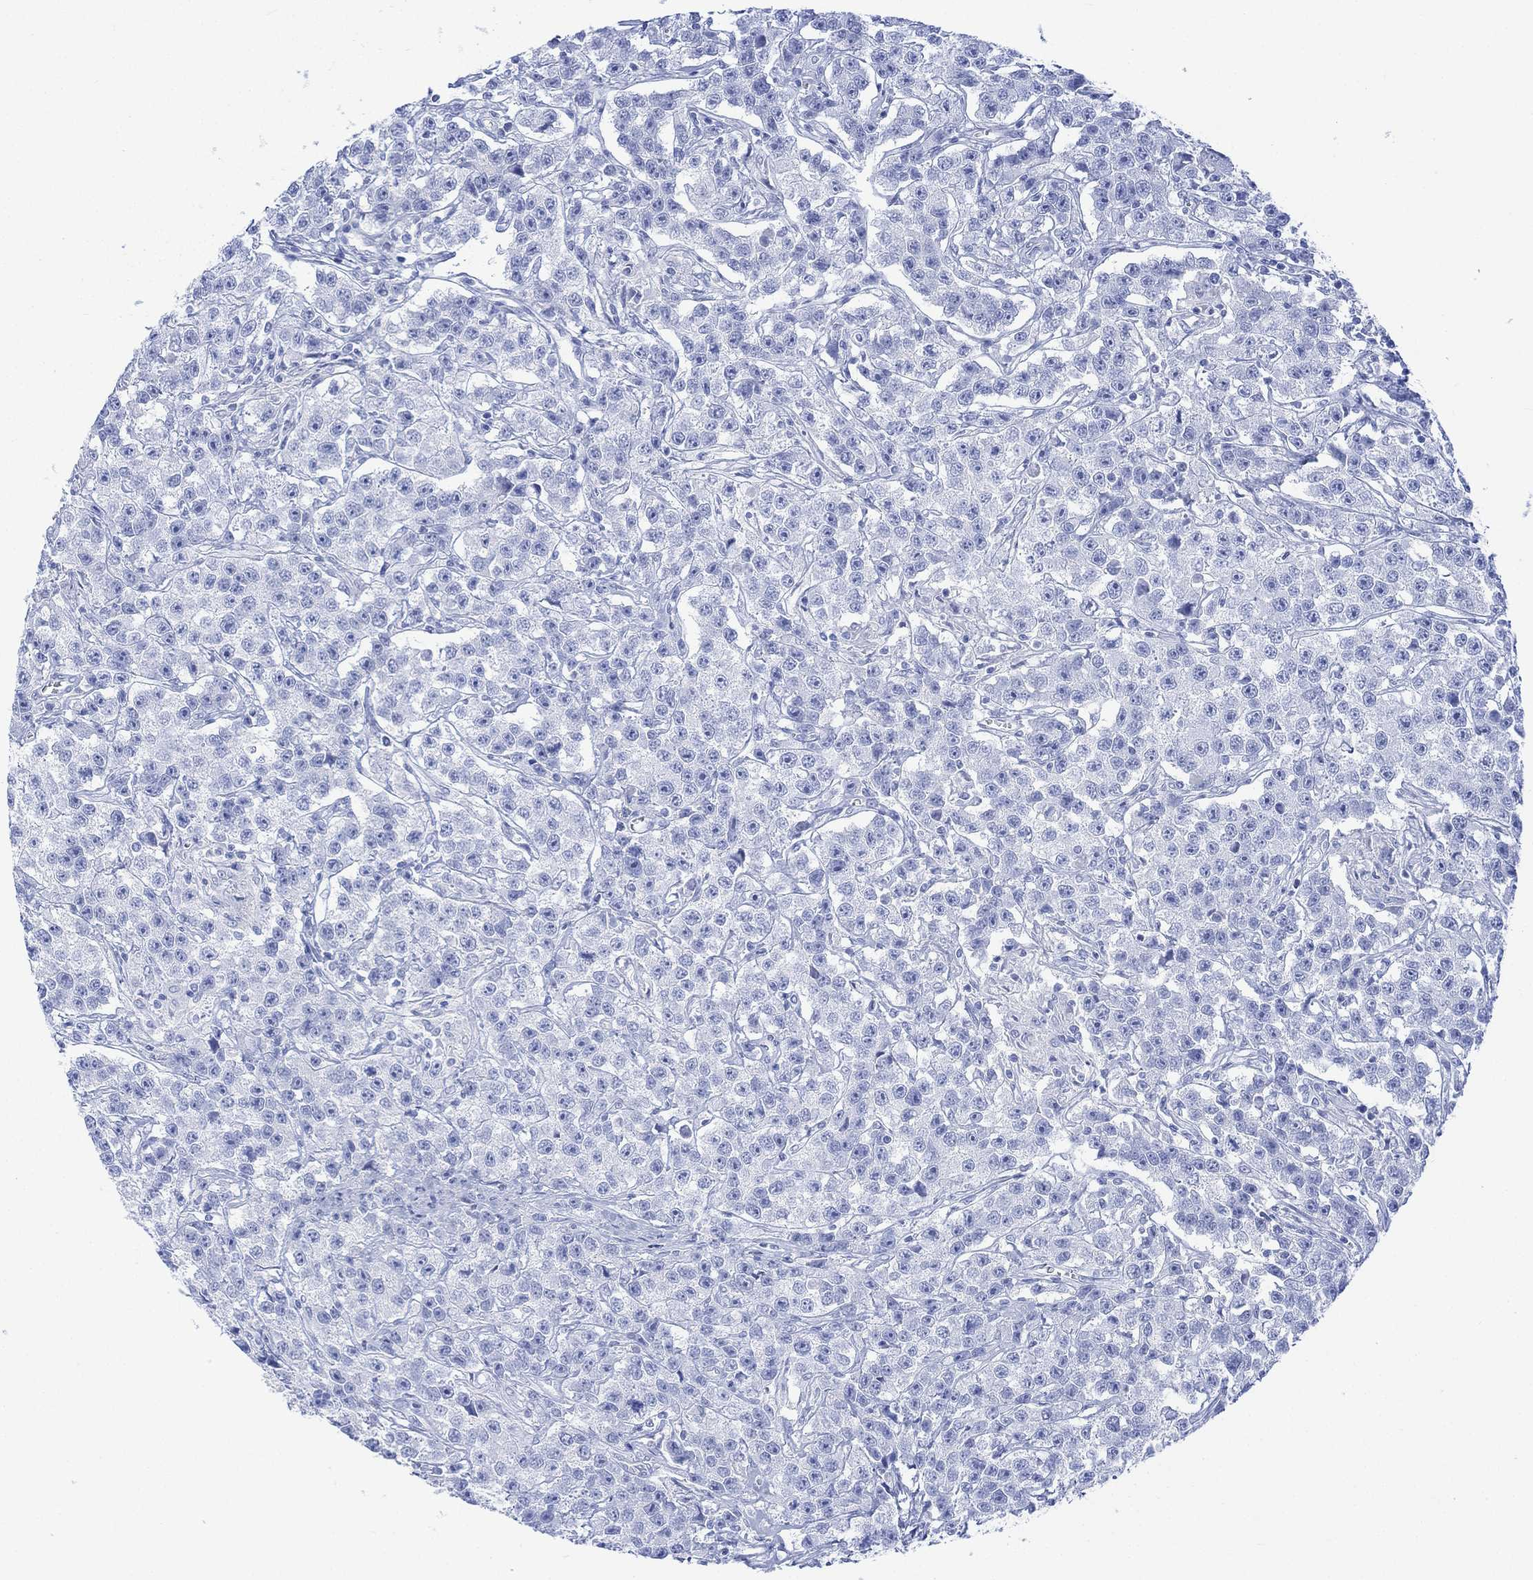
{"staining": {"intensity": "negative", "quantity": "none", "location": "none"}, "tissue": "testis cancer", "cell_type": "Tumor cells", "image_type": "cancer", "snomed": [{"axis": "morphology", "description": "Seminoma, NOS"}, {"axis": "topography", "description": "Testis"}], "caption": "High power microscopy image of an immunohistochemistry (IHC) micrograph of seminoma (testis), revealing no significant staining in tumor cells.", "gene": "CELF4", "patient": {"sex": "male", "age": 59}}